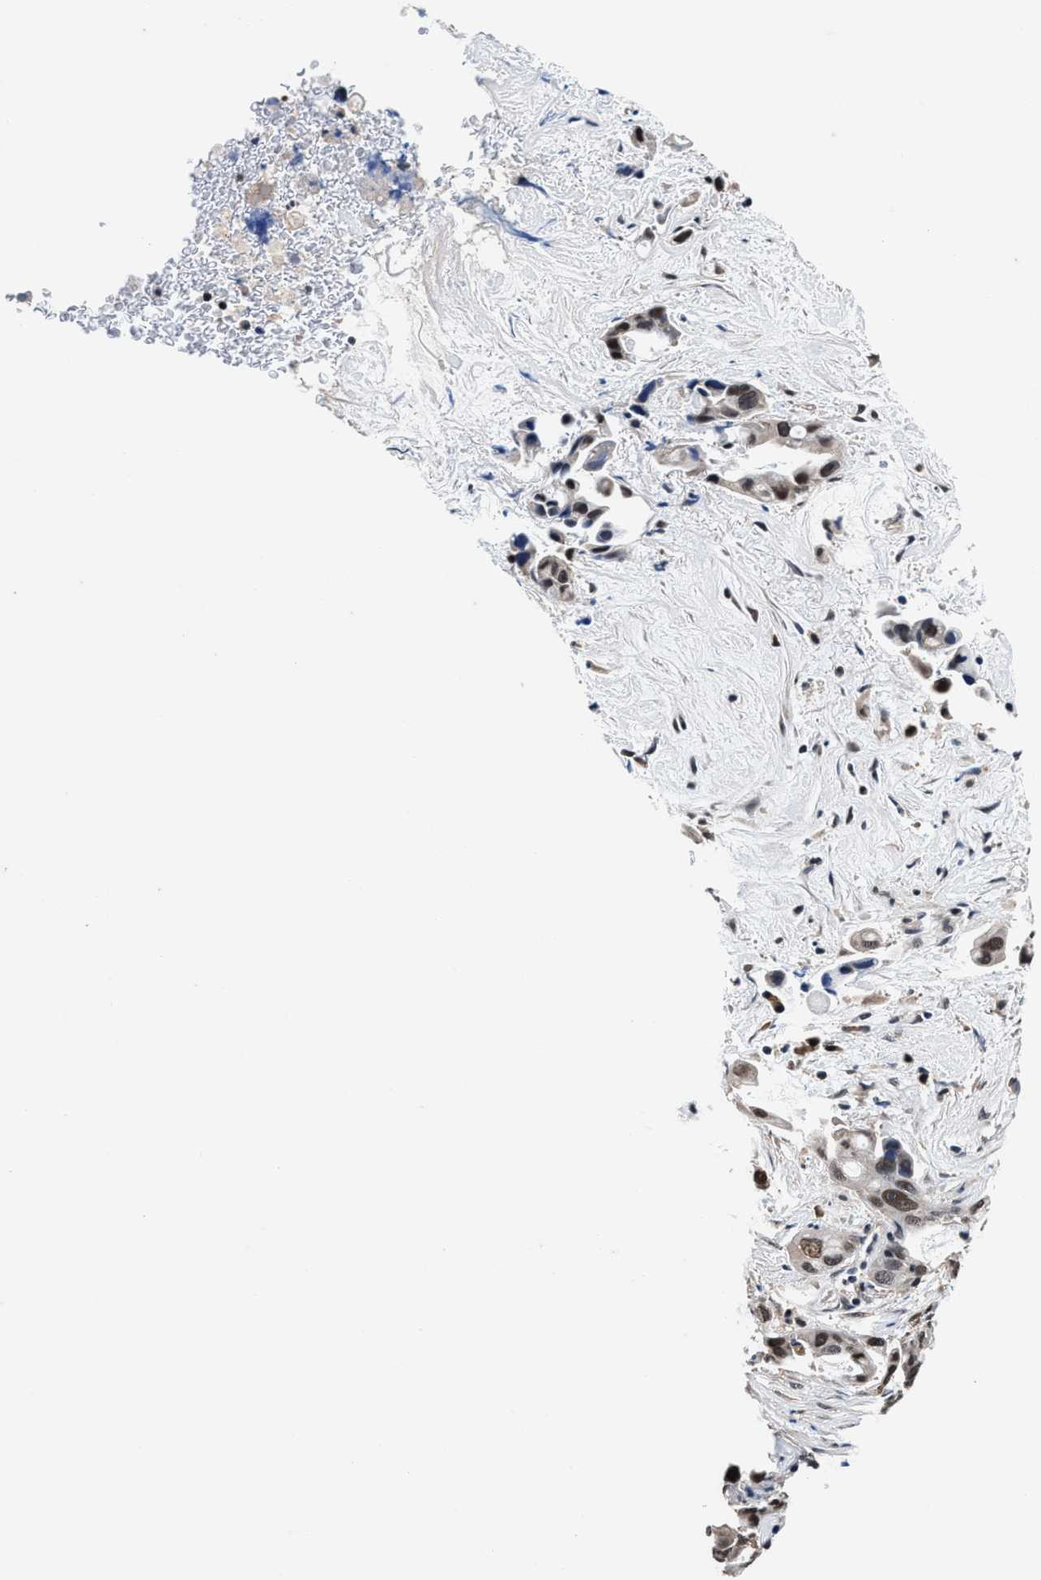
{"staining": {"intensity": "moderate", "quantity": ">75%", "location": "nuclear"}, "tissue": "pancreatic cancer", "cell_type": "Tumor cells", "image_type": "cancer", "snomed": [{"axis": "morphology", "description": "Adenocarcinoma, NOS"}, {"axis": "topography", "description": "Pancreas"}], "caption": "The image displays a brown stain indicating the presence of a protein in the nuclear of tumor cells in pancreatic cancer. The staining was performed using DAB (3,3'-diaminobenzidine), with brown indicating positive protein expression. Nuclei are stained blue with hematoxylin.", "gene": "USP16", "patient": {"sex": "male", "age": 53}}